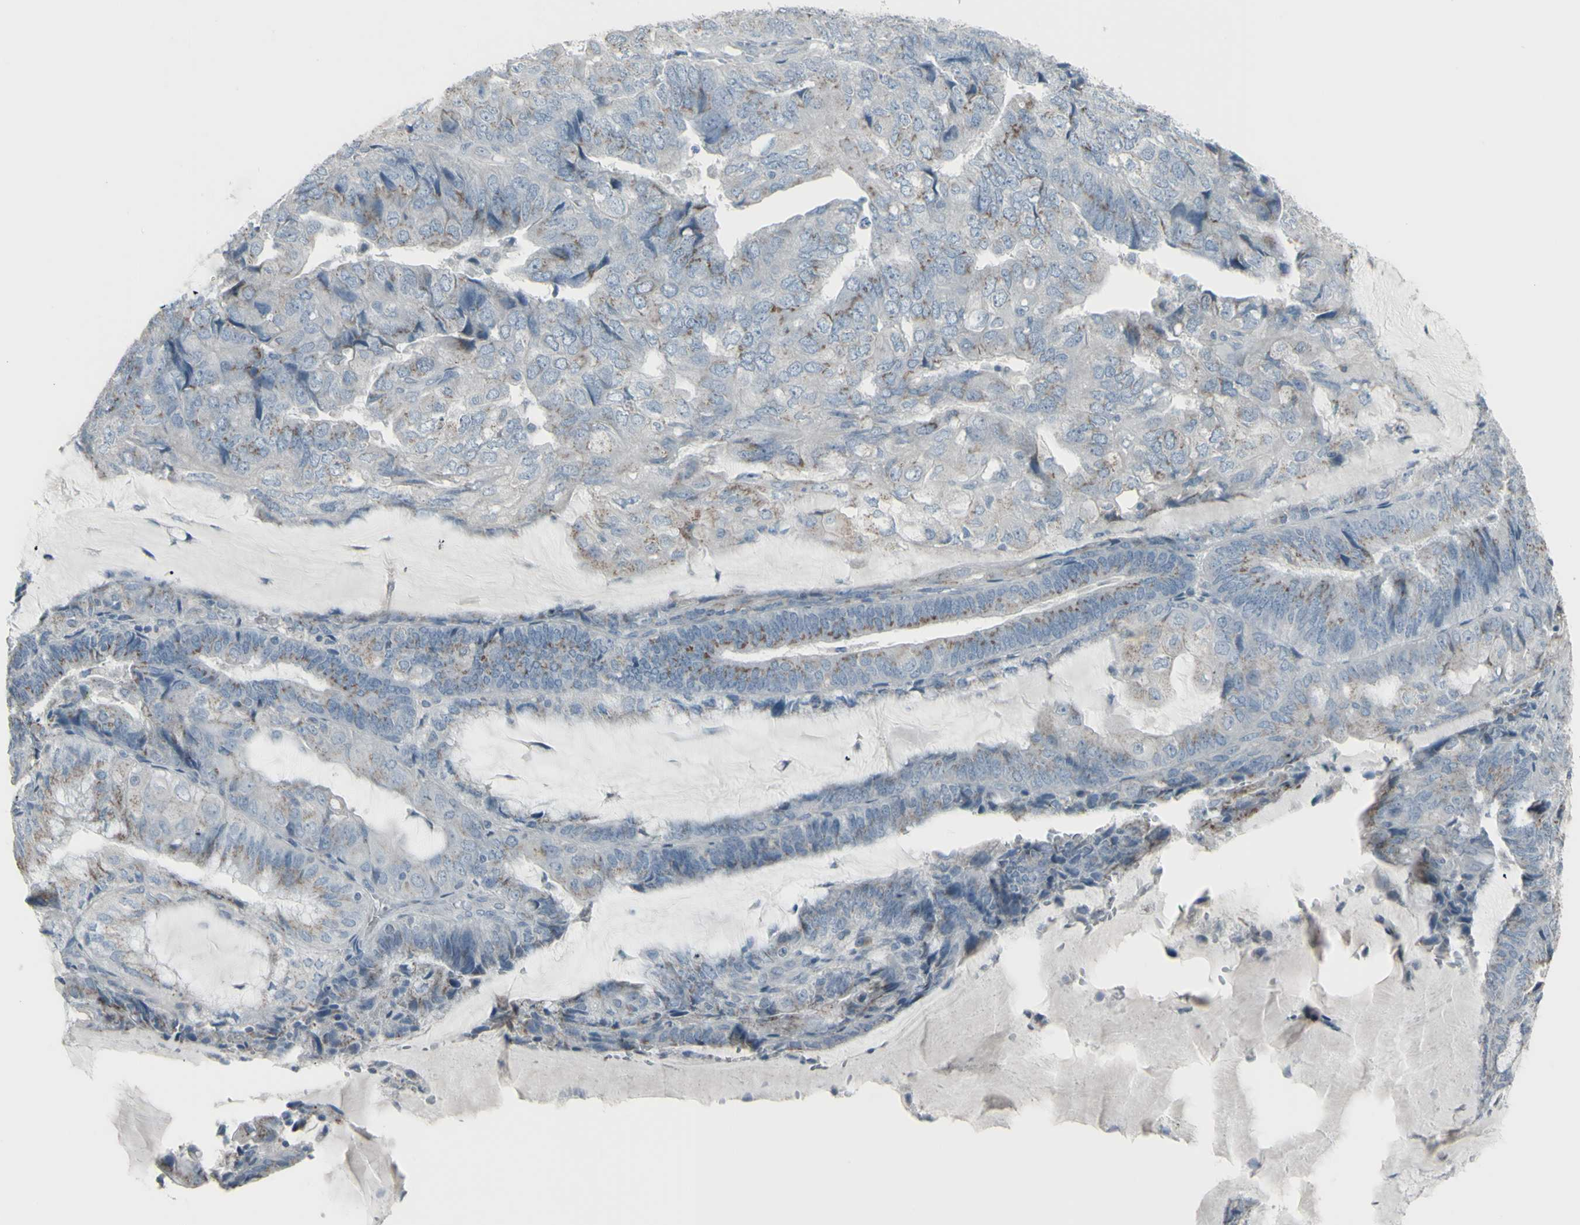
{"staining": {"intensity": "weak", "quantity": "25%-75%", "location": "cytoplasmic/membranous"}, "tissue": "endometrial cancer", "cell_type": "Tumor cells", "image_type": "cancer", "snomed": [{"axis": "morphology", "description": "Adenocarcinoma, NOS"}, {"axis": "topography", "description": "Endometrium"}], "caption": "DAB (3,3'-diaminobenzidine) immunohistochemical staining of human endometrial adenocarcinoma exhibits weak cytoplasmic/membranous protein positivity in about 25%-75% of tumor cells.", "gene": "CD79B", "patient": {"sex": "female", "age": 81}}